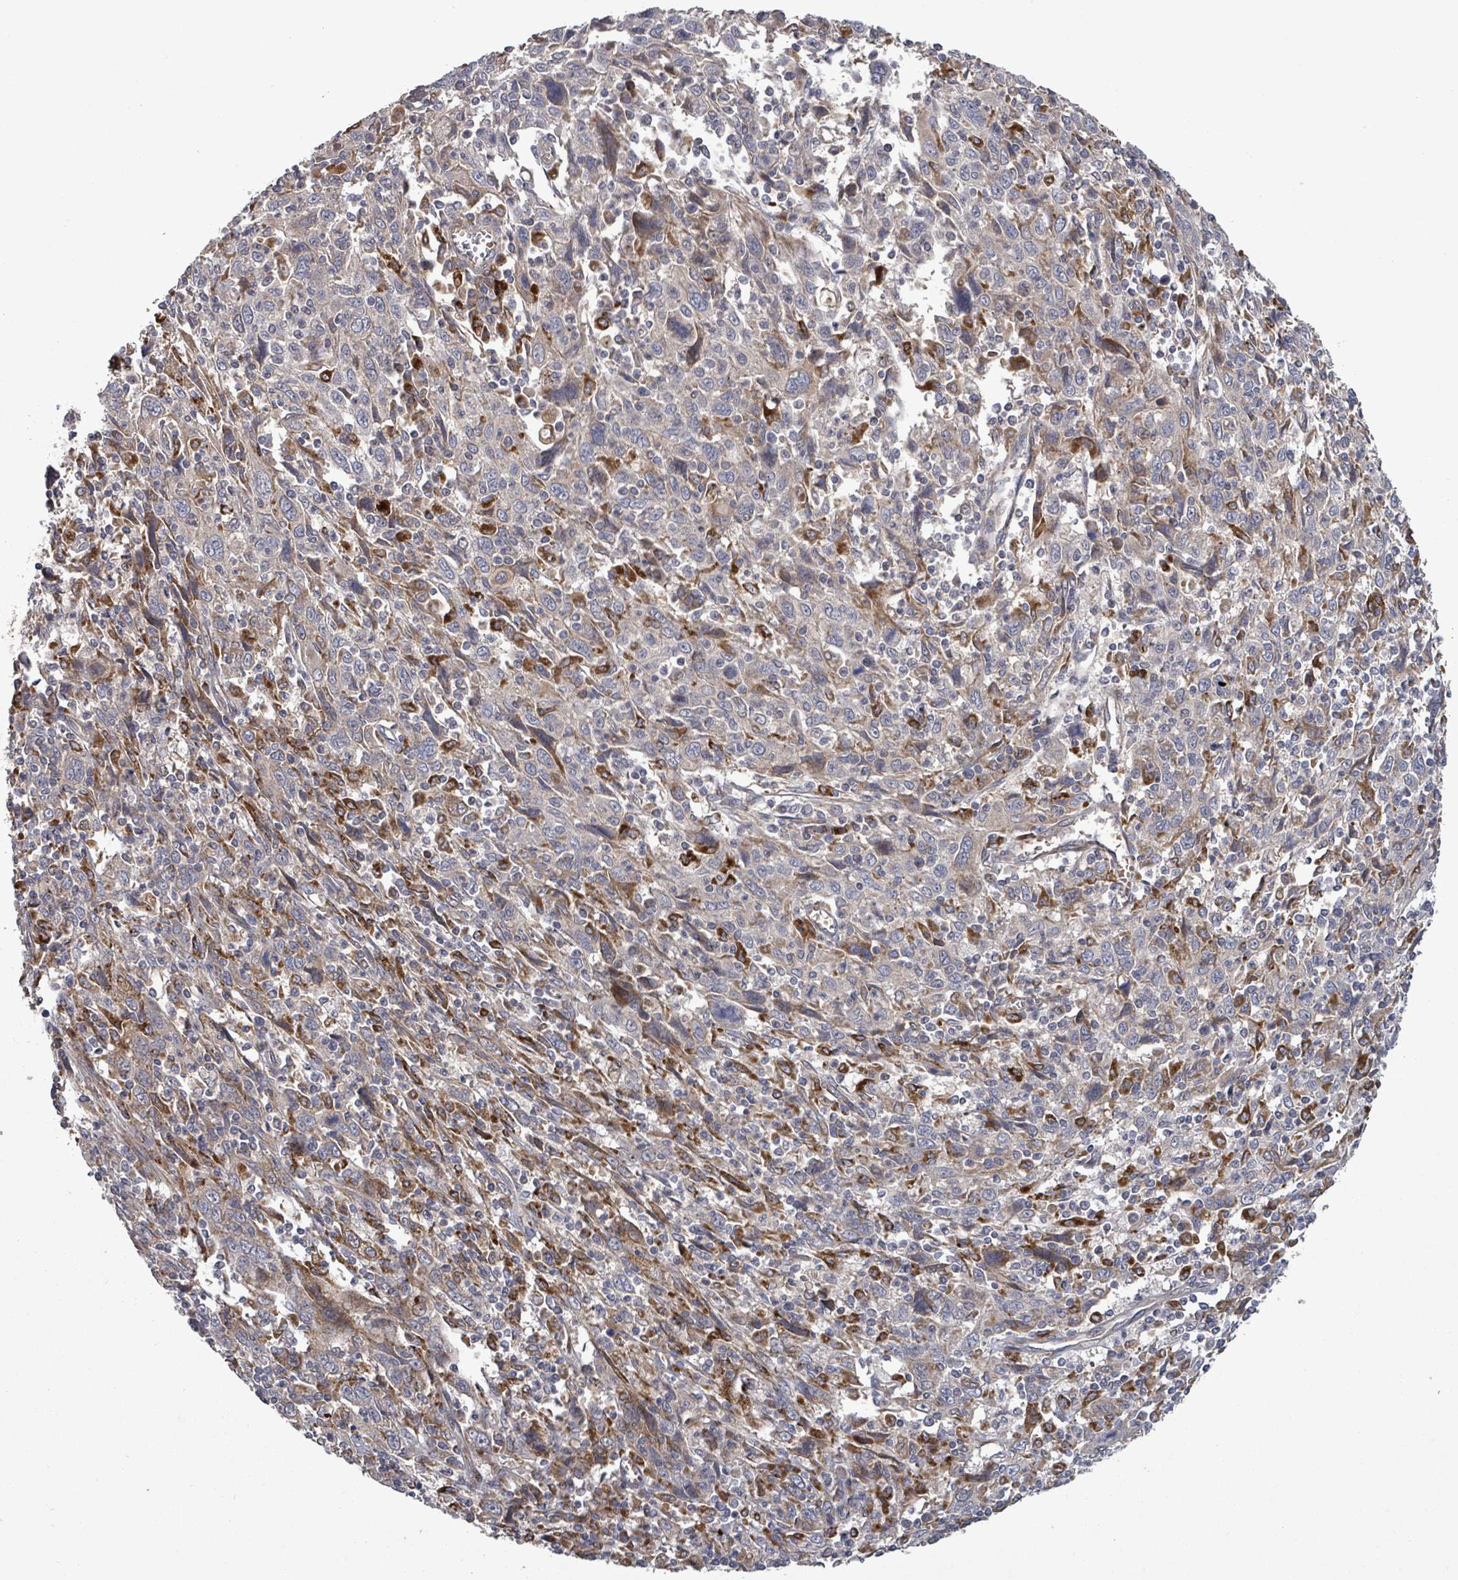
{"staining": {"intensity": "moderate", "quantity": "25%-75%", "location": "cytoplasmic/membranous"}, "tissue": "cervical cancer", "cell_type": "Tumor cells", "image_type": "cancer", "snomed": [{"axis": "morphology", "description": "Squamous cell carcinoma, NOS"}, {"axis": "topography", "description": "Cervix"}], "caption": "Cervical cancer stained for a protein shows moderate cytoplasmic/membranous positivity in tumor cells.", "gene": "DIPK2A", "patient": {"sex": "female", "age": 46}}